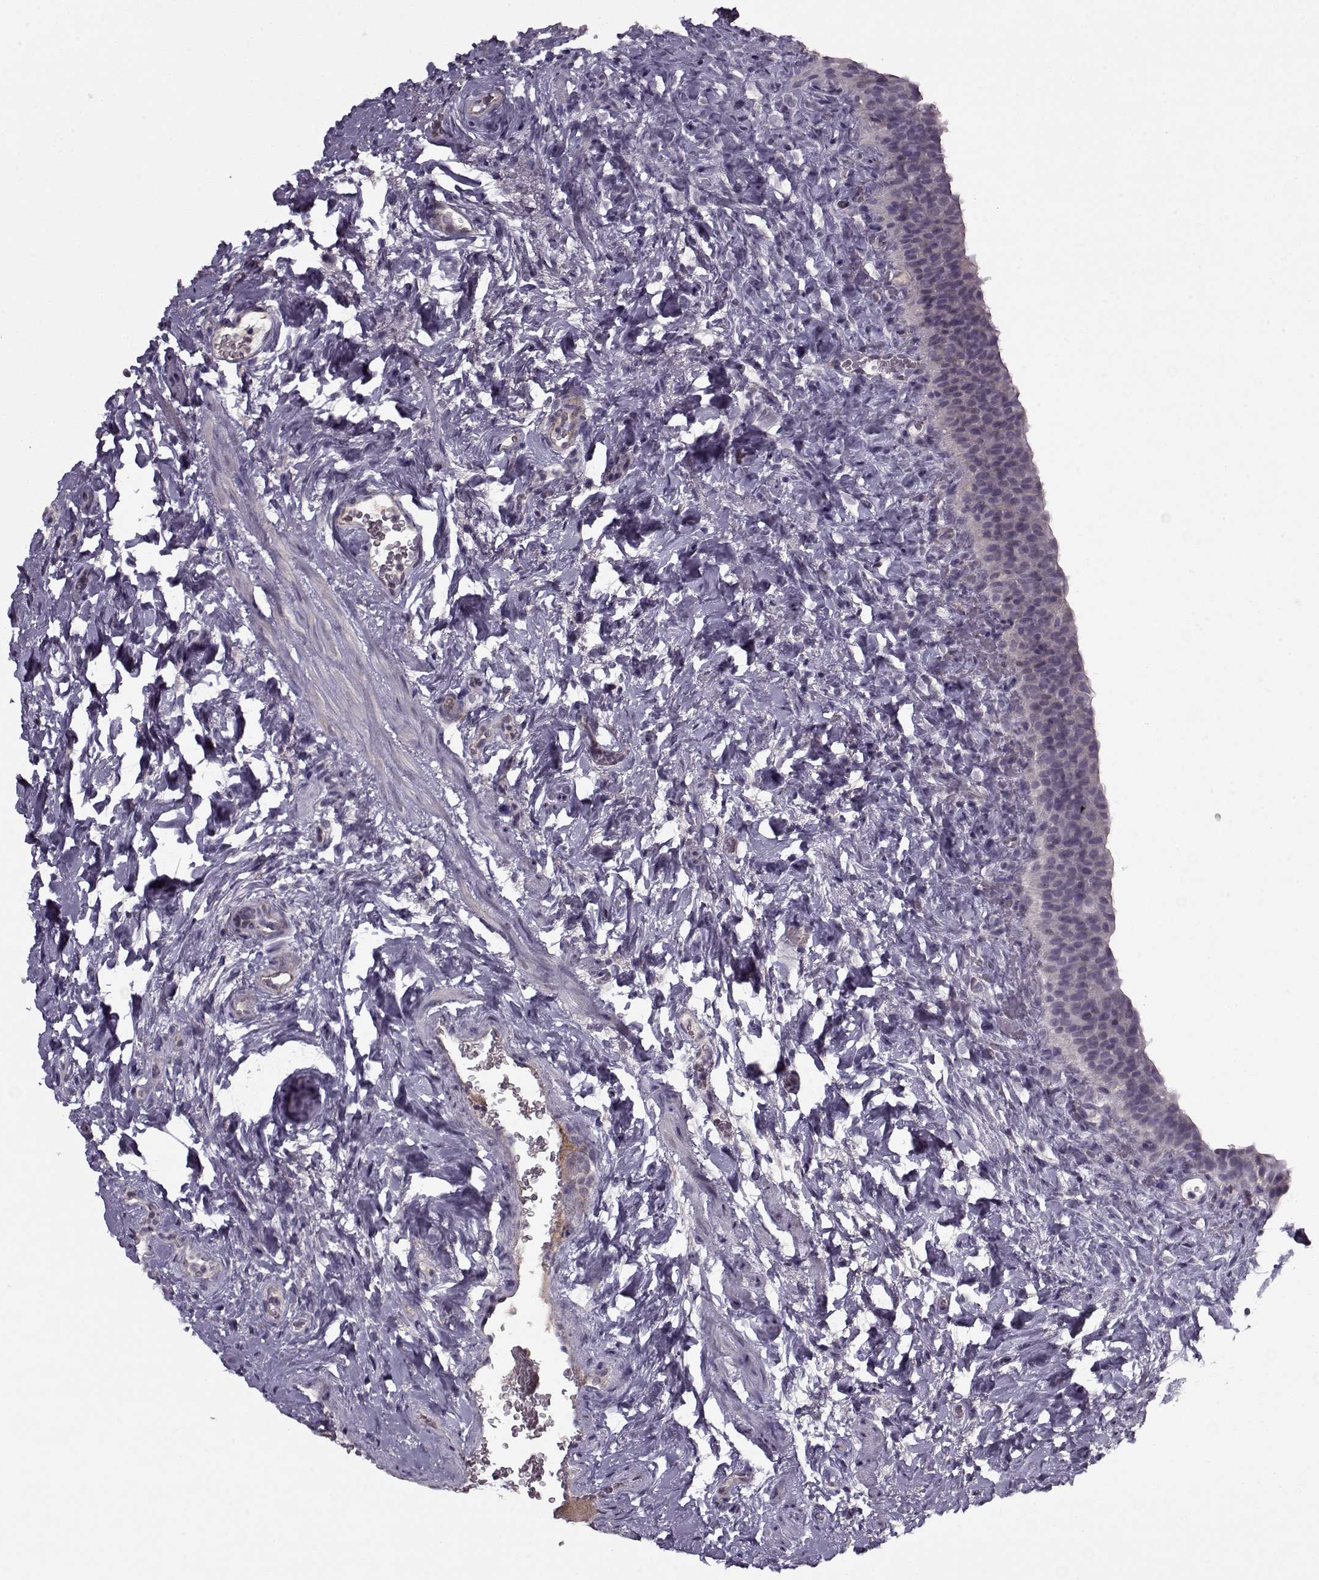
{"staining": {"intensity": "negative", "quantity": "none", "location": "none"}, "tissue": "urinary bladder", "cell_type": "Urothelial cells", "image_type": "normal", "snomed": [{"axis": "morphology", "description": "Normal tissue, NOS"}, {"axis": "topography", "description": "Urinary bladder"}], "caption": "An image of urinary bladder stained for a protein reveals no brown staining in urothelial cells.", "gene": "KRT9", "patient": {"sex": "male", "age": 76}}